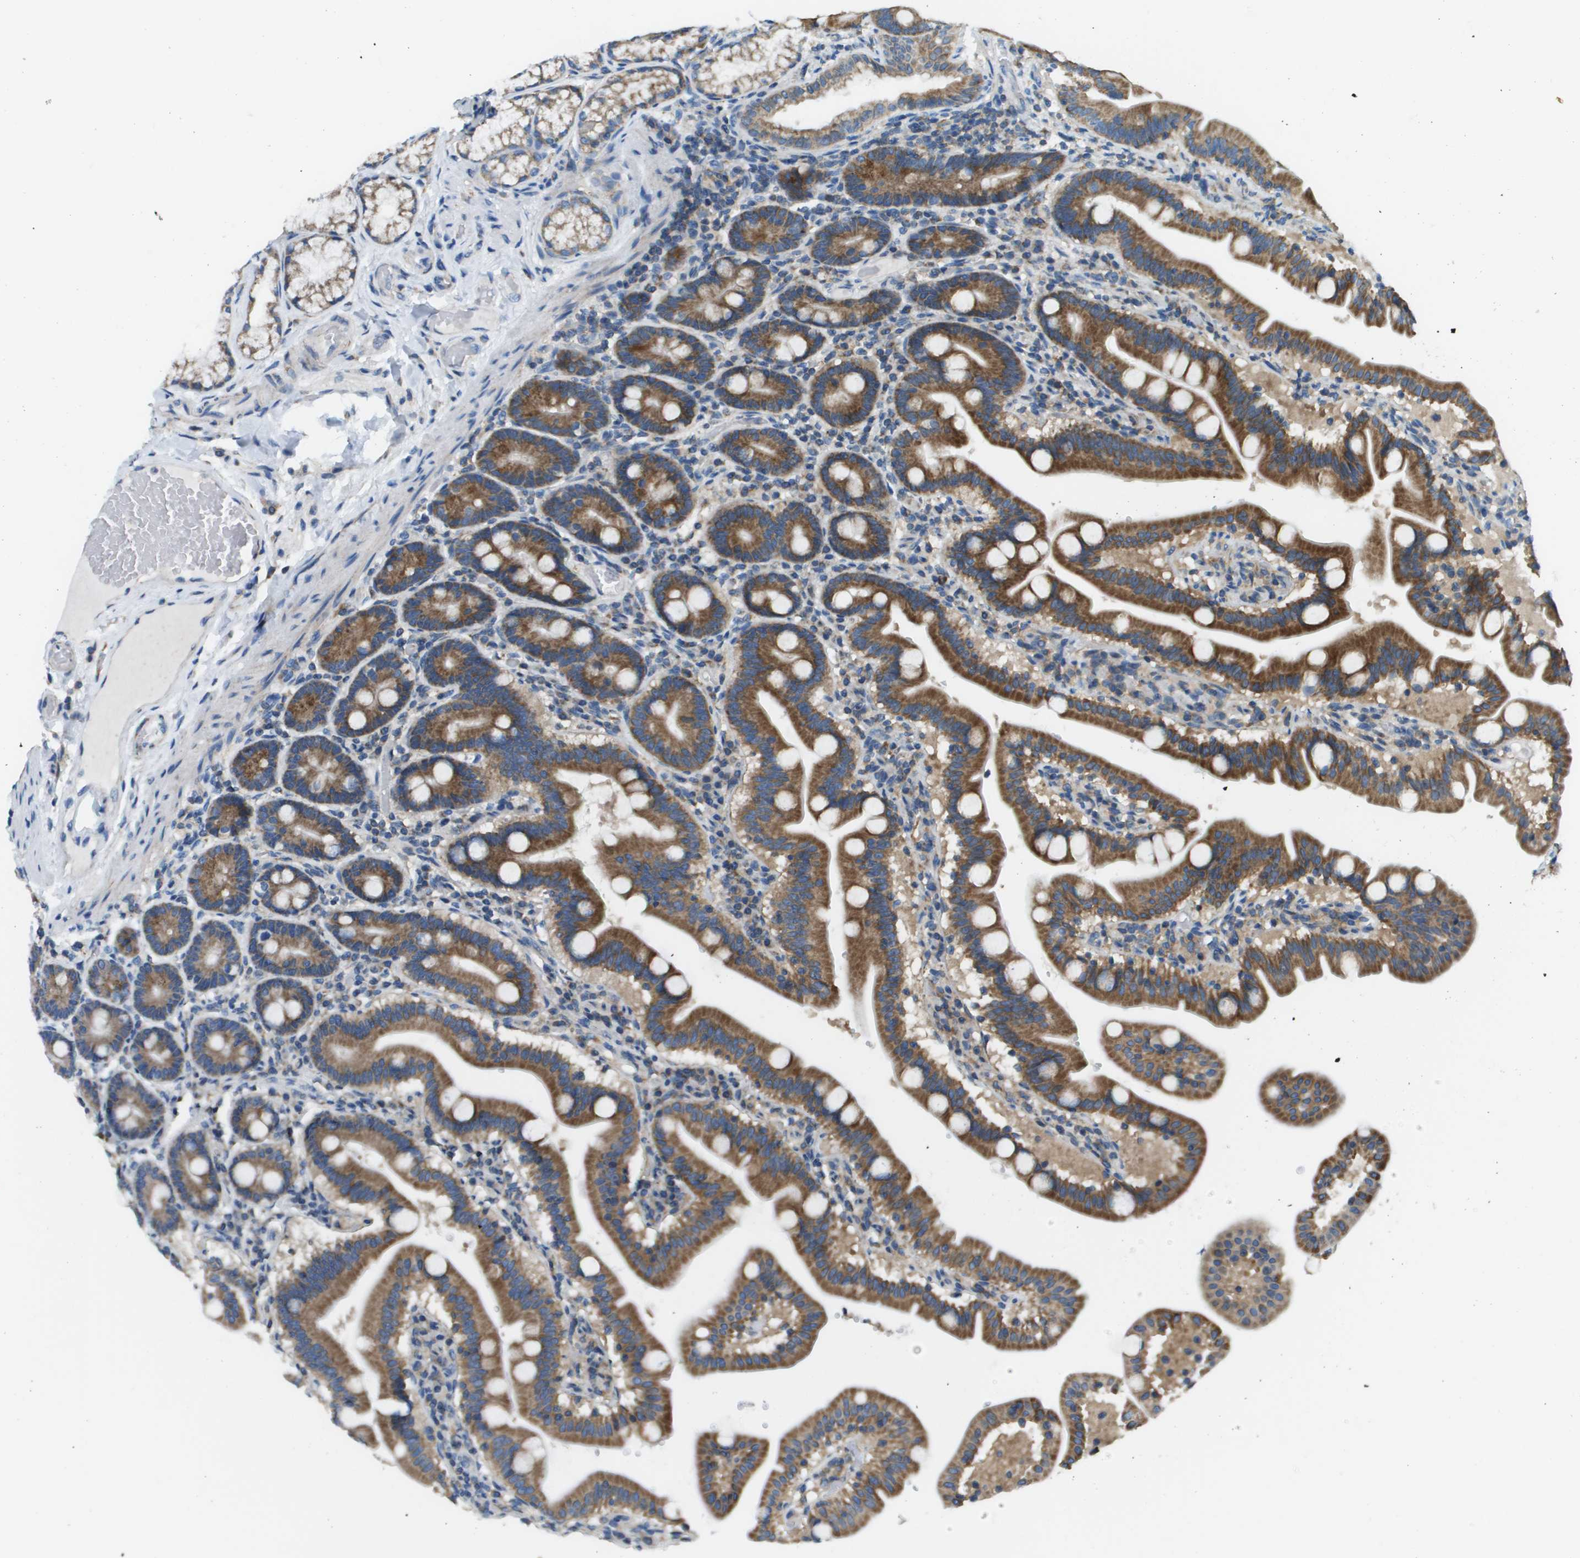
{"staining": {"intensity": "strong", "quantity": ">75%", "location": "cytoplasmic/membranous"}, "tissue": "duodenum", "cell_type": "Glandular cells", "image_type": "normal", "snomed": [{"axis": "morphology", "description": "Normal tissue, NOS"}, {"axis": "topography", "description": "Duodenum"}], "caption": "Brown immunohistochemical staining in benign duodenum shows strong cytoplasmic/membranous staining in approximately >75% of glandular cells. (brown staining indicates protein expression, while blue staining denotes nuclei).", "gene": "TAOK3", "patient": {"sex": "male", "age": 54}}